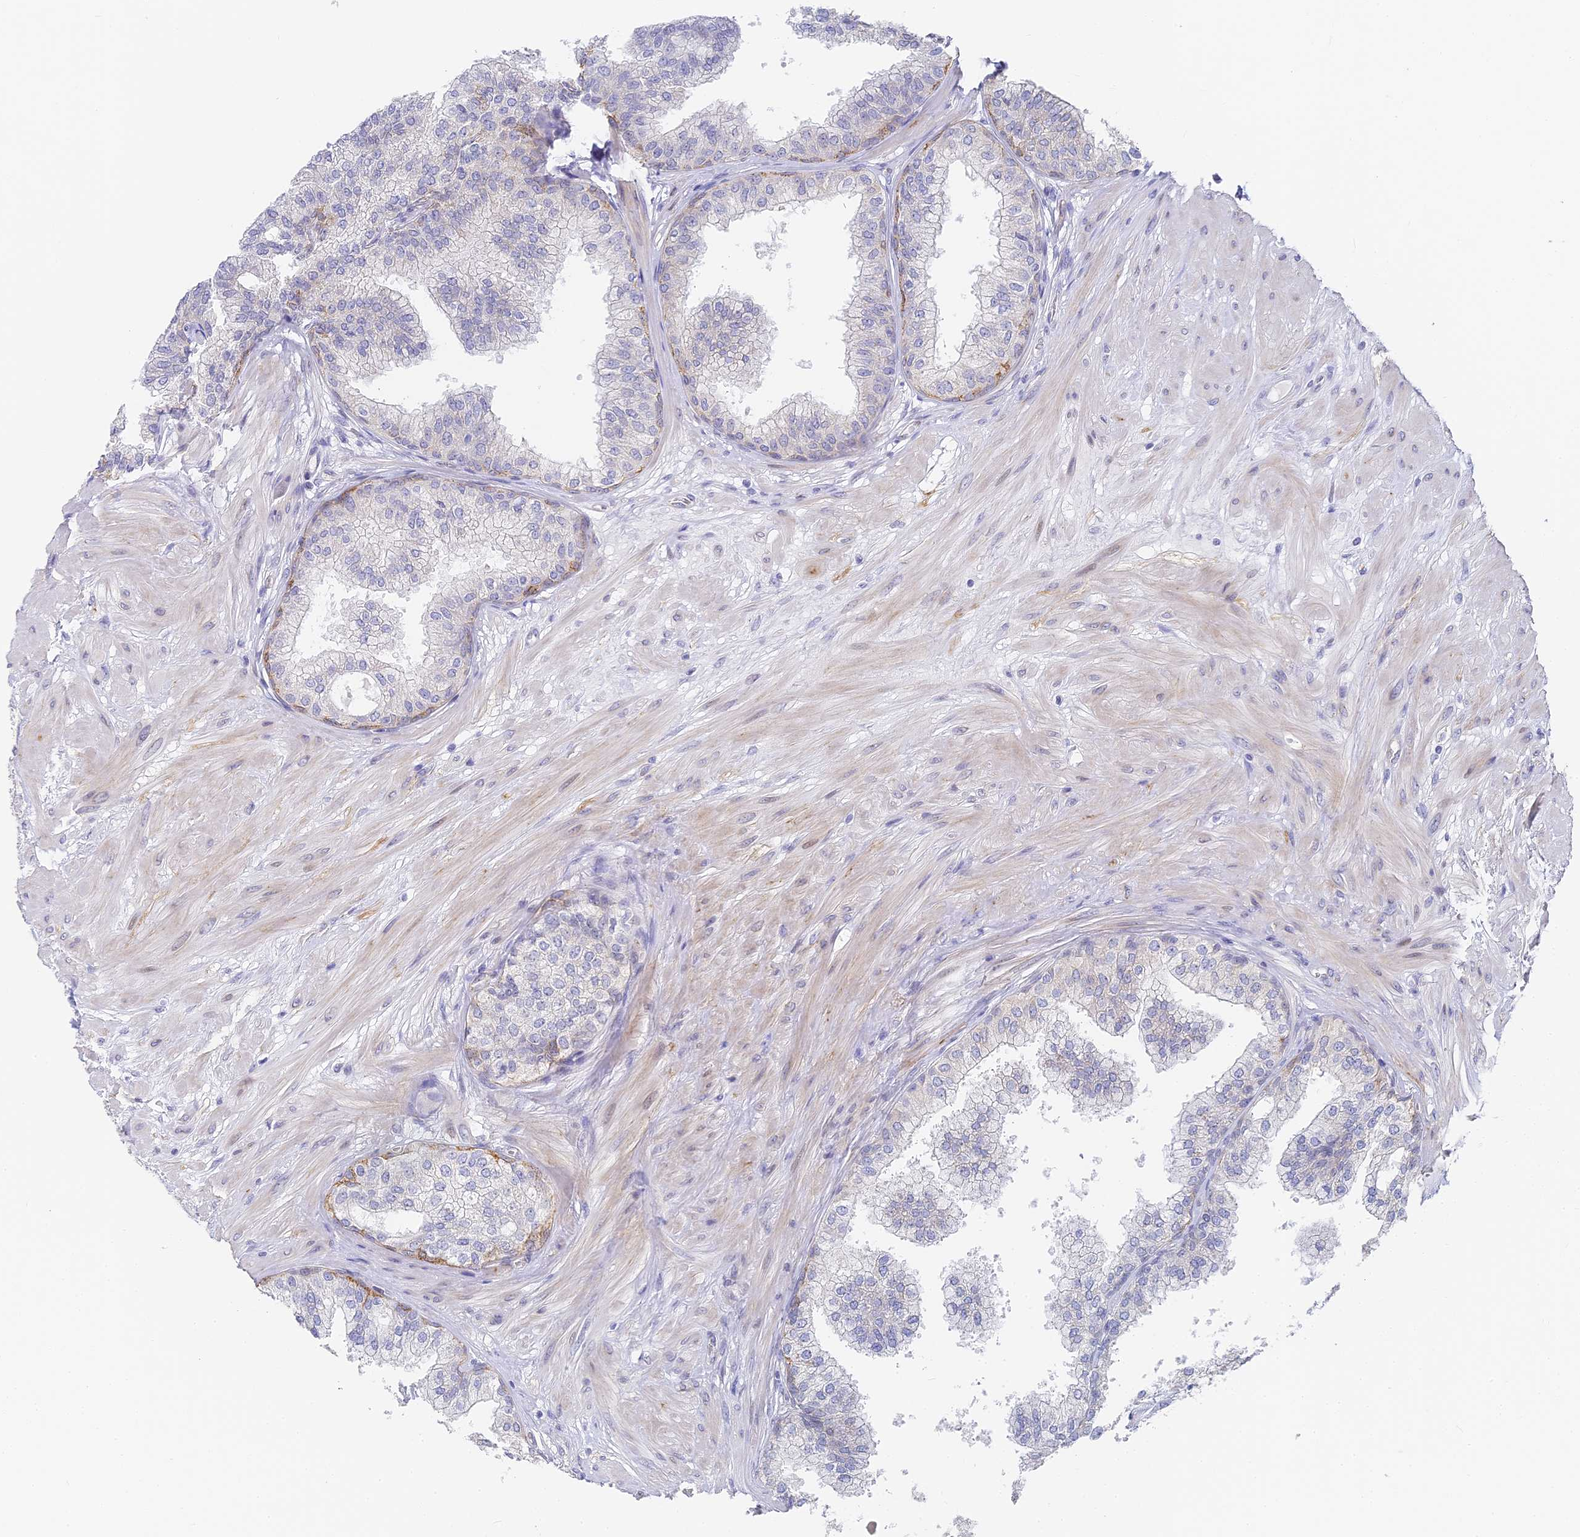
{"staining": {"intensity": "strong", "quantity": "<25%", "location": "cytoplasmic/membranous"}, "tissue": "prostate", "cell_type": "Glandular cells", "image_type": "normal", "snomed": [{"axis": "morphology", "description": "Normal tissue, NOS"}, {"axis": "topography", "description": "Prostate"}], "caption": "The micrograph demonstrates staining of unremarkable prostate, revealing strong cytoplasmic/membranous protein positivity (brown color) within glandular cells. Immunohistochemistry stains the protein of interest in brown and the nuclei are stained blue.", "gene": "GJA1", "patient": {"sex": "male", "age": 60}}